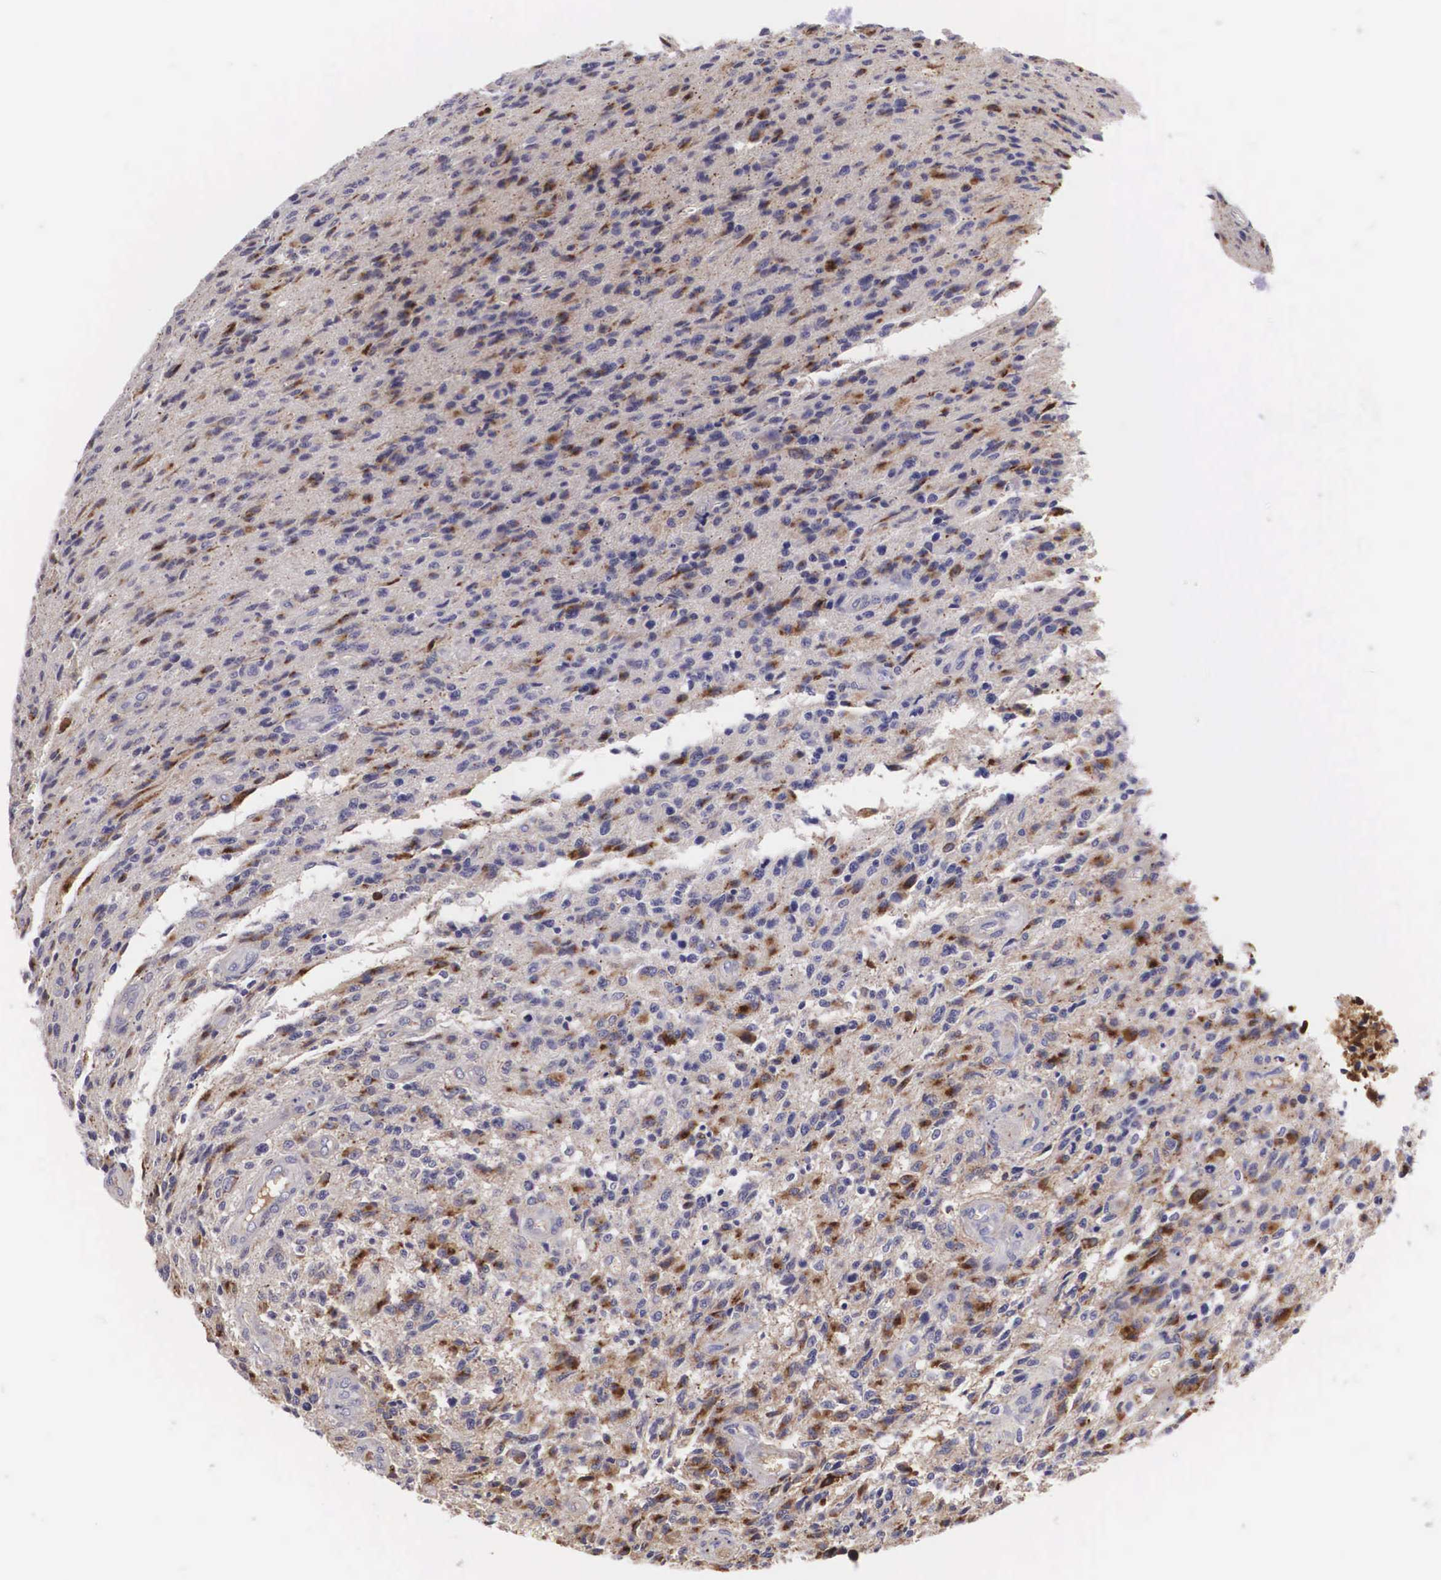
{"staining": {"intensity": "moderate", "quantity": "<25%", "location": "cytoplasmic/membranous"}, "tissue": "glioma", "cell_type": "Tumor cells", "image_type": "cancer", "snomed": [{"axis": "morphology", "description": "Glioma, malignant, High grade"}, {"axis": "topography", "description": "Brain"}], "caption": "Malignant high-grade glioma tissue exhibits moderate cytoplasmic/membranous expression in about <25% of tumor cells, visualized by immunohistochemistry.", "gene": "CLU", "patient": {"sex": "male", "age": 36}}